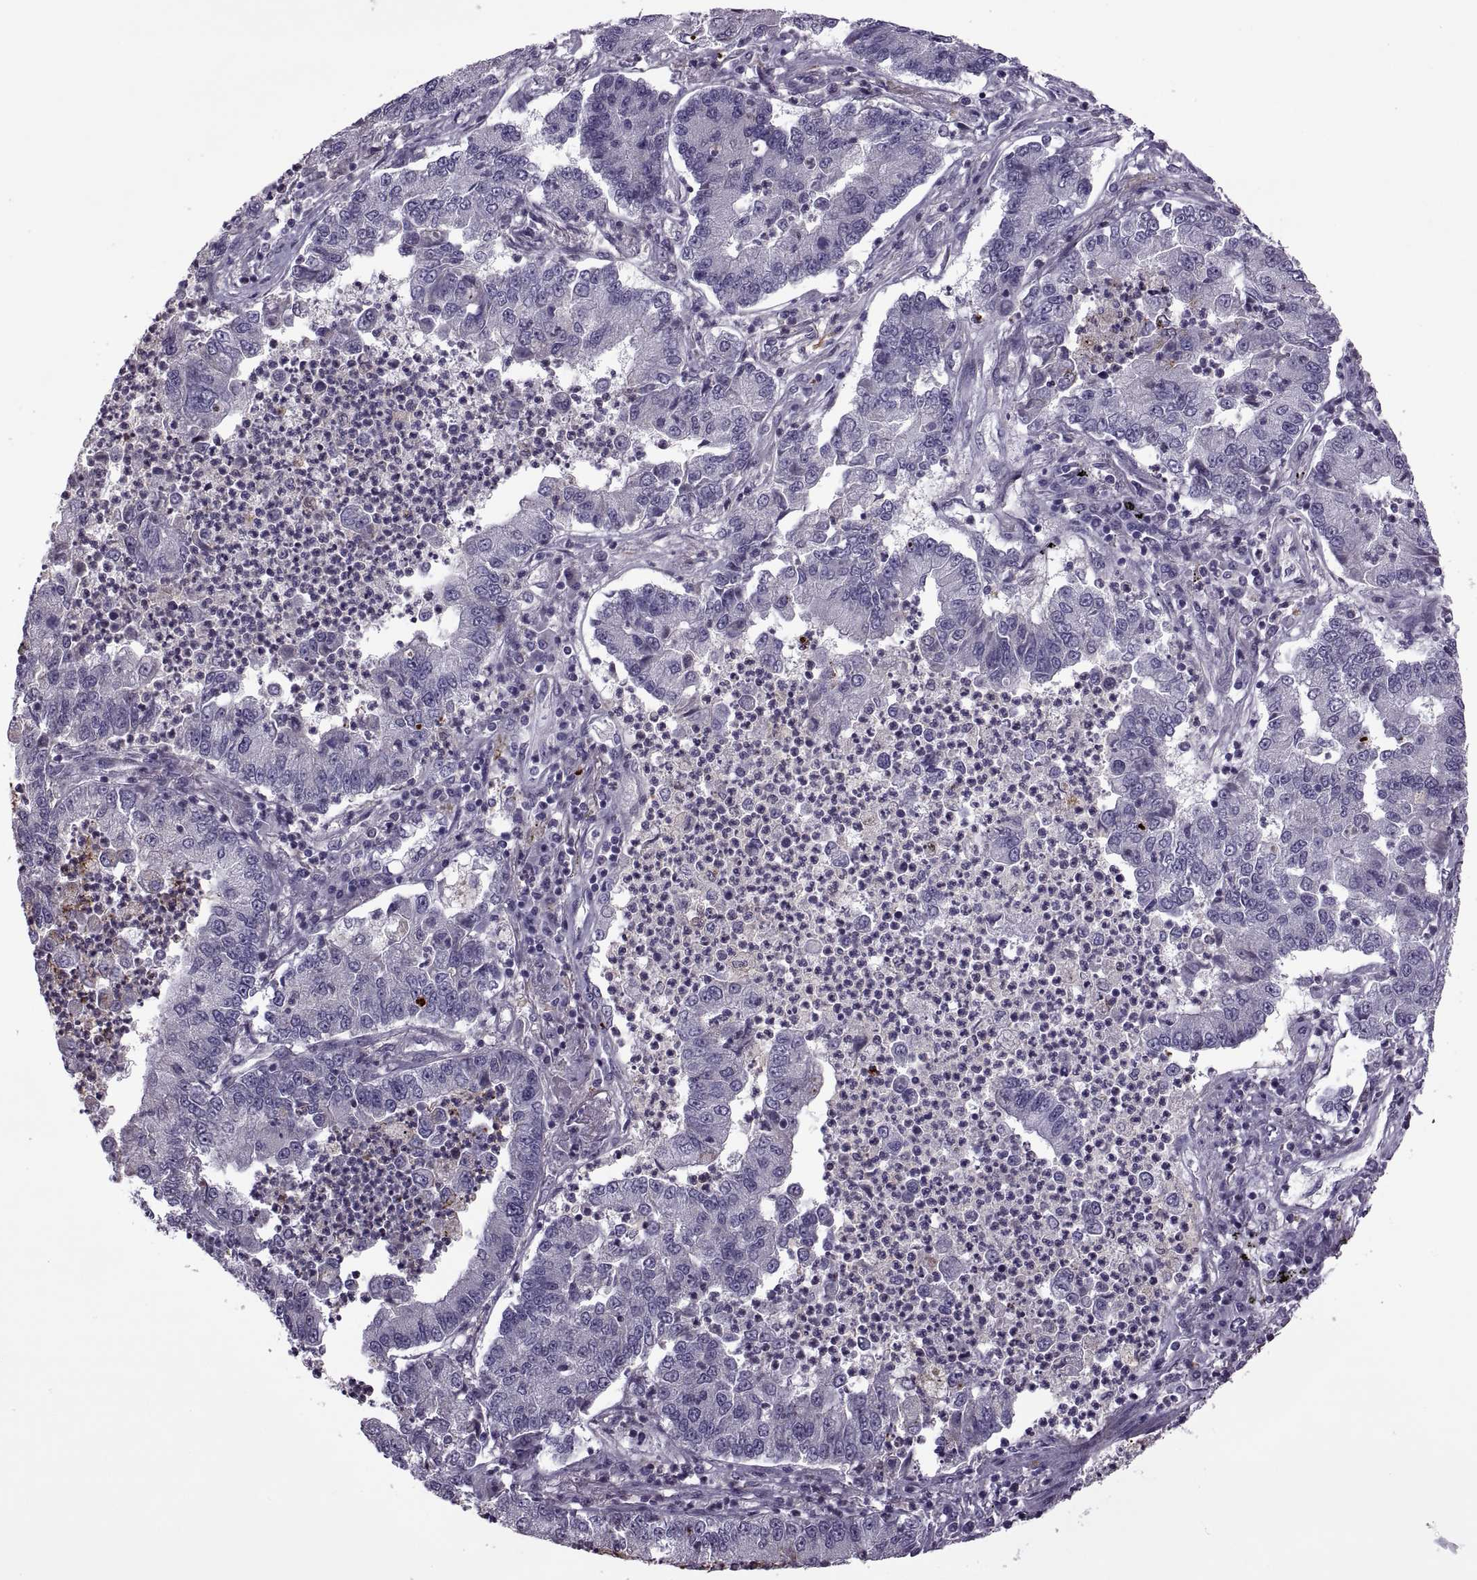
{"staining": {"intensity": "negative", "quantity": "none", "location": "none"}, "tissue": "lung cancer", "cell_type": "Tumor cells", "image_type": "cancer", "snomed": [{"axis": "morphology", "description": "Adenocarcinoma, NOS"}, {"axis": "topography", "description": "Lung"}], "caption": "An IHC histopathology image of adenocarcinoma (lung) is shown. There is no staining in tumor cells of adenocarcinoma (lung).", "gene": "ODF3", "patient": {"sex": "female", "age": 57}}